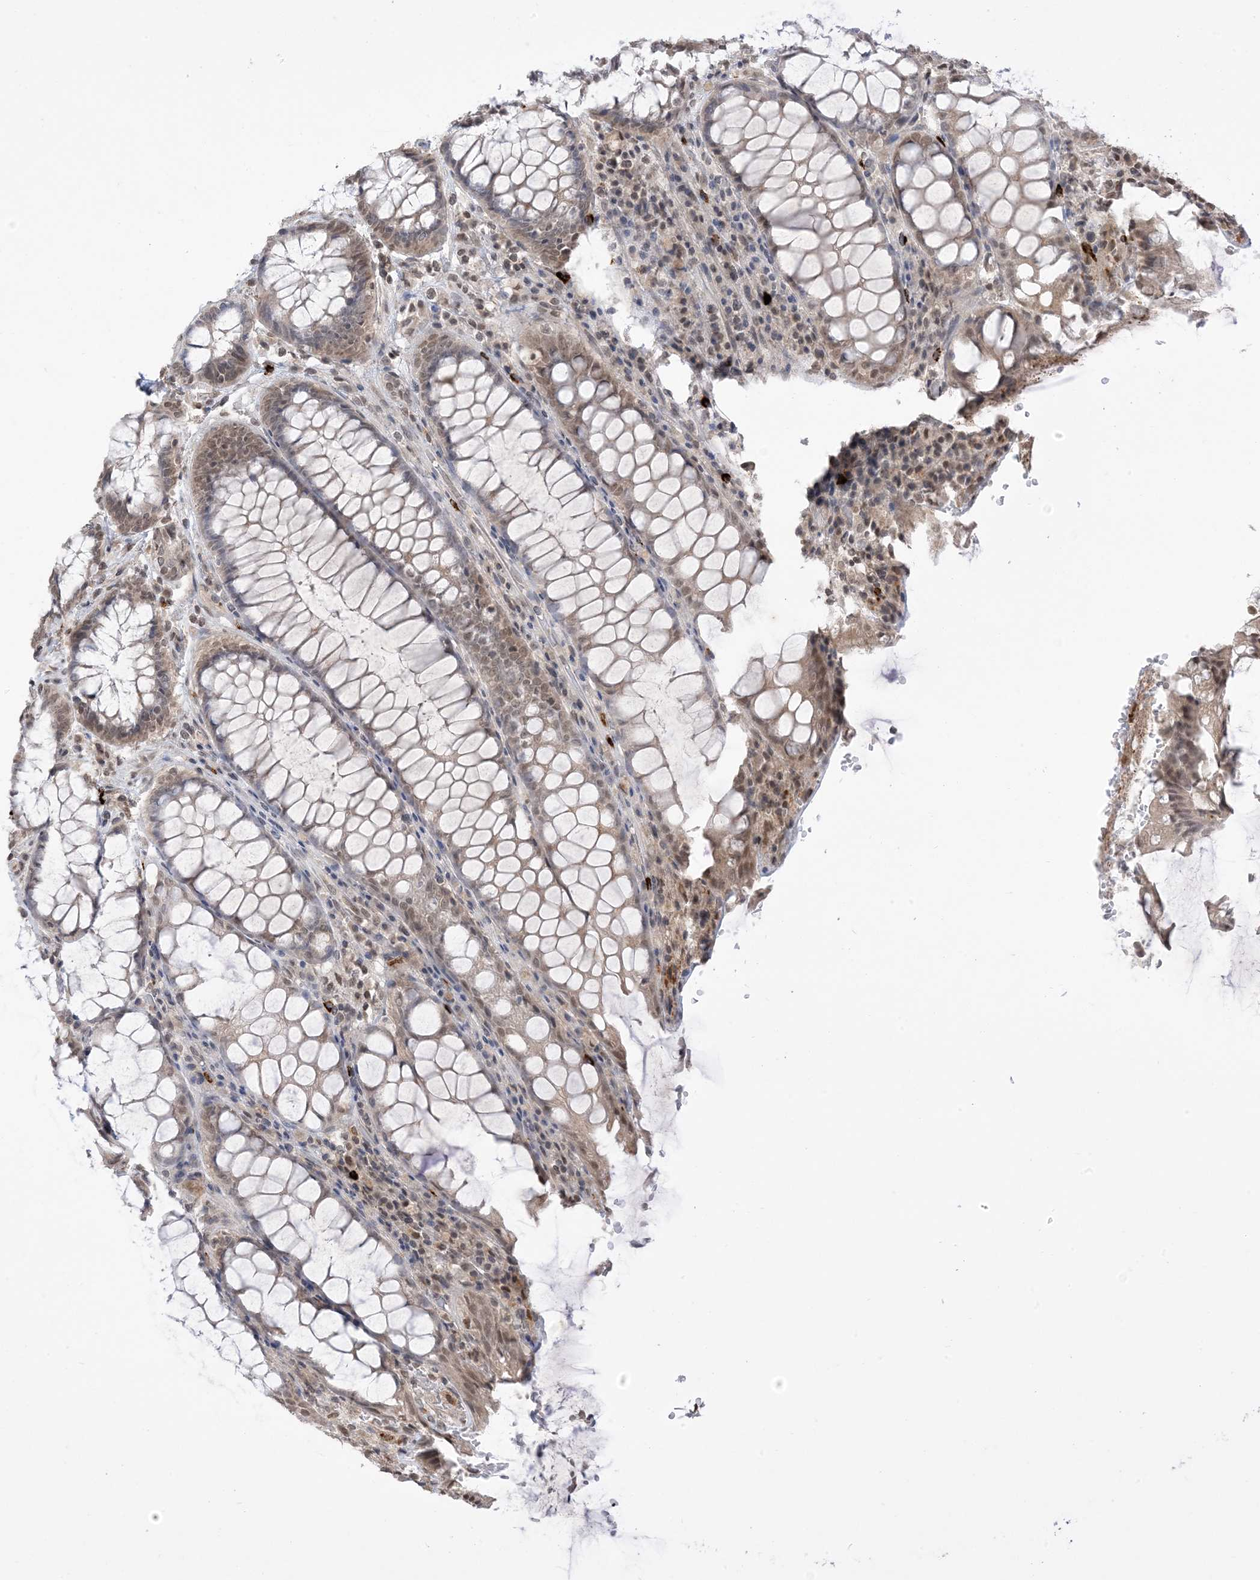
{"staining": {"intensity": "weak", "quantity": "25%-75%", "location": "cytoplasmic/membranous"}, "tissue": "rectum", "cell_type": "Glandular cells", "image_type": "normal", "snomed": [{"axis": "morphology", "description": "Normal tissue, NOS"}, {"axis": "topography", "description": "Rectum"}], "caption": "About 25%-75% of glandular cells in unremarkable rectum reveal weak cytoplasmic/membranous protein staining as visualized by brown immunohistochemical staining.", "gene": "RANBP9", "patient": {"sex": "male", "age": 64}}